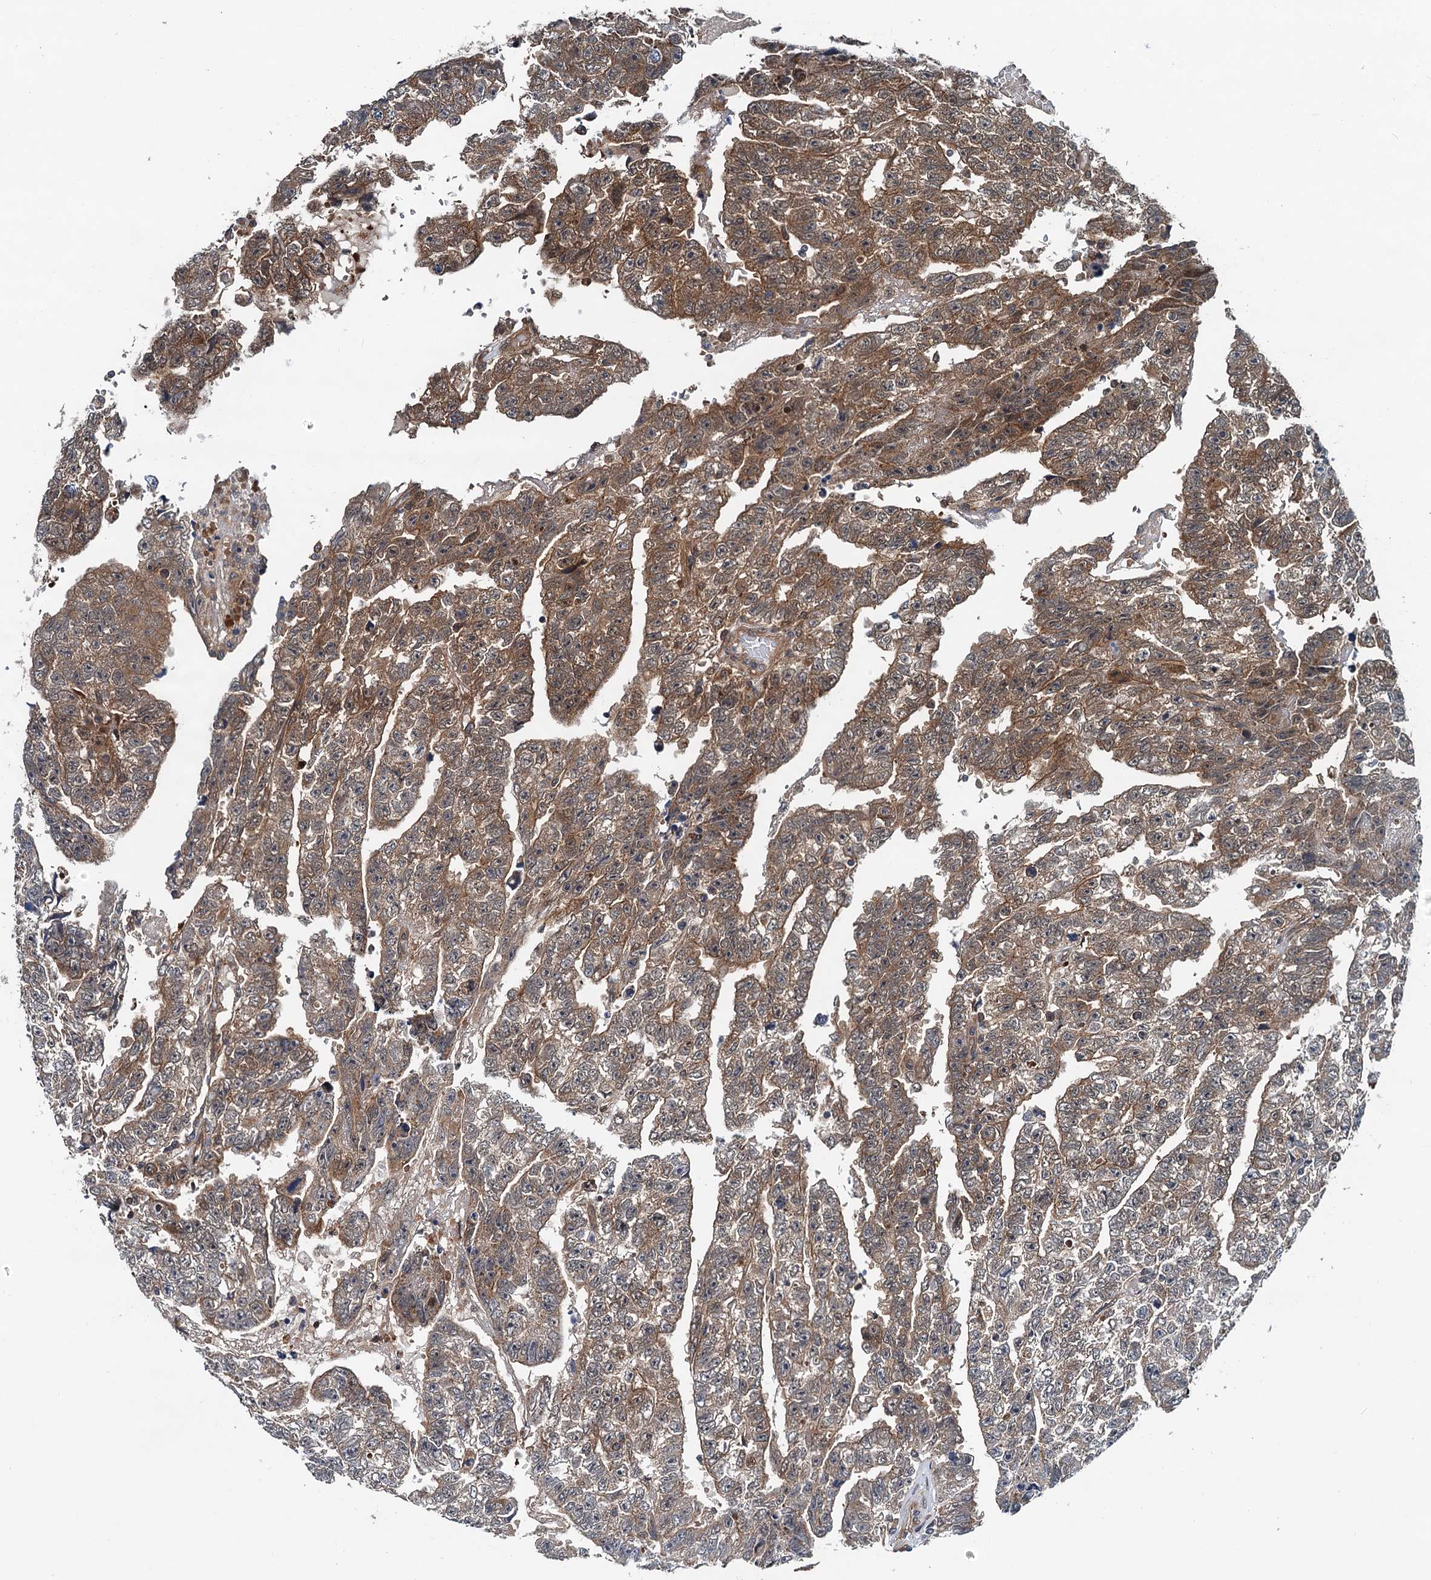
{"staining": {"intensity": "moderate", "quantity": ">75%", "location": "cytoplasmic/membranous"}, "tissue": "testis cancer", "cell_type": "Tumor cells", "image_type": "cancer", "snomed": [{"axis": "morphology", "description": "Carcinoma, Embryonal, NOS"}, {"axis": "topography", "description": "Testis"}], "caption": "High-magnification brightfield microscopy of testis embryonal carcinoma stained with DAB (3,3'-diaminobenzidine) (brown) and counterstained with hematoxylin (blue). tumor cells exhibit moderate cytoplasmic/membranous staining is seen in about>75% of cells.", "gene": "AAGAB", "patient": {"sex": "male", "age": 25}}